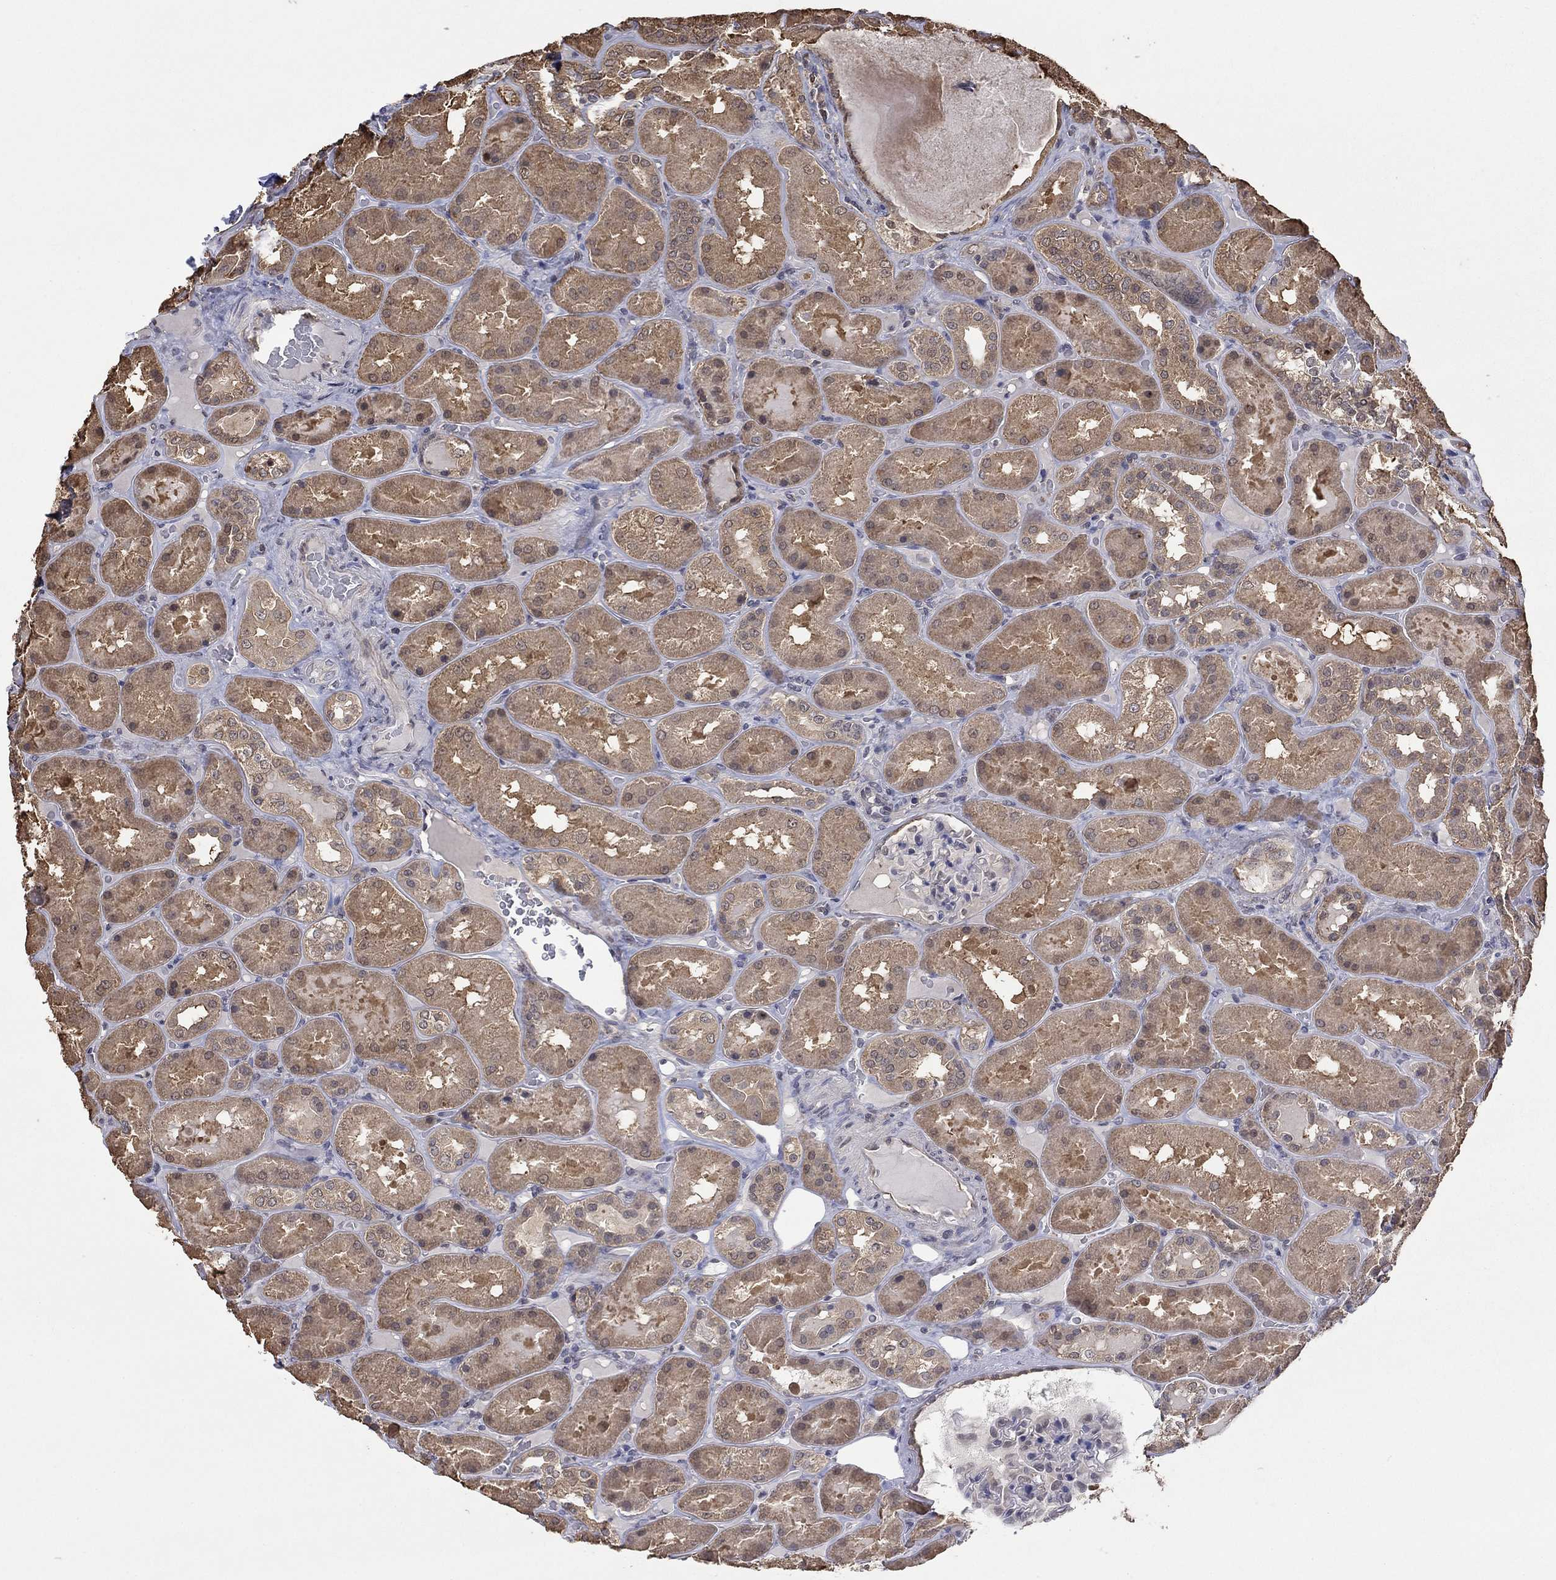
{"staining": {"intensity": "negative", "quantity": "none", "location": "none"}, "tissue": "kidney", "cell_type": "Cells in glomeruli", "image_type": "normal", "snomed": [{"axis": "morphology", "description": "Normal tissue, NOS"}, {"axis": "topography", "description": "Kidney"}], "caption": "DAB (3,3'-diaminobenzidine) immunohistochemical staining of unremarkable human kidney shows no significant staining in cells in glomeruli.", "gene": "RNF114", "patient": {"sex": "male", "age": 73}}